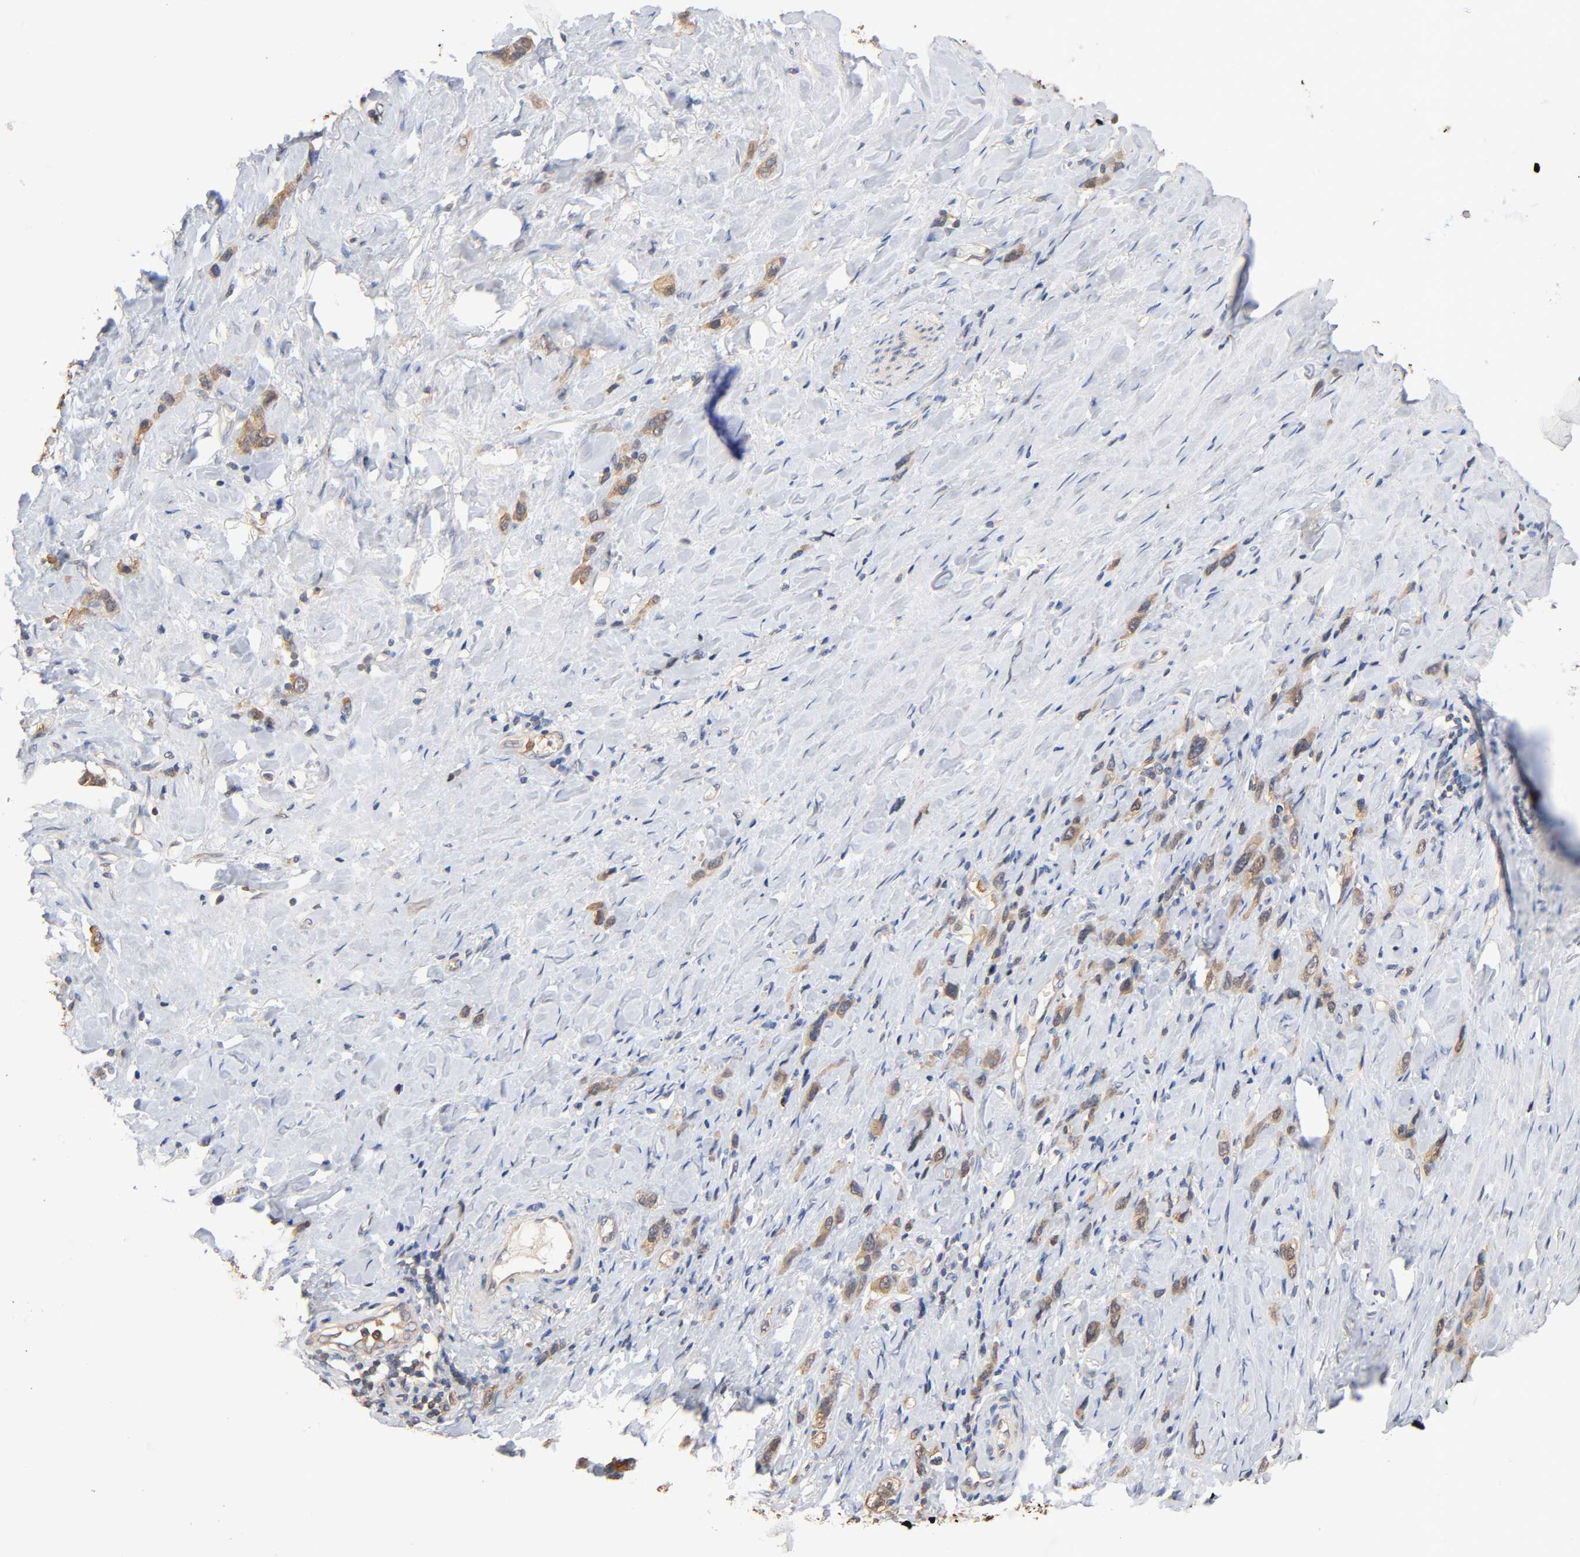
{"staining": {"intensity": "weak", "quantity": ">75%", "location": "cytoplasmic/membranous"}, "tissue": "stomach cancer", "cell_type": "Tumor cells", "image_type": "cancer", "snomed": [{"axis": "morphology", "description": "Normal tissue, NOS"}, {"axis": "morphology", "description": "Adenocarcinoma, NOS"}, {"axis": "morphology", "description": "Adenocarcinoma, High grade"}, {"axis": "topography", "description": "Stomach, upper"}, {"axis": "topography", "description": "Stomach"}], "caption": "Stomach cancer (adenocarcinoma) stained with DAB IHC displays low levels of weak cytoplasmic/membranous positivity in approximately >75% of tumor cells.", "gene": "ALDOA", "patient": {"sex": "female", "age": 65}}